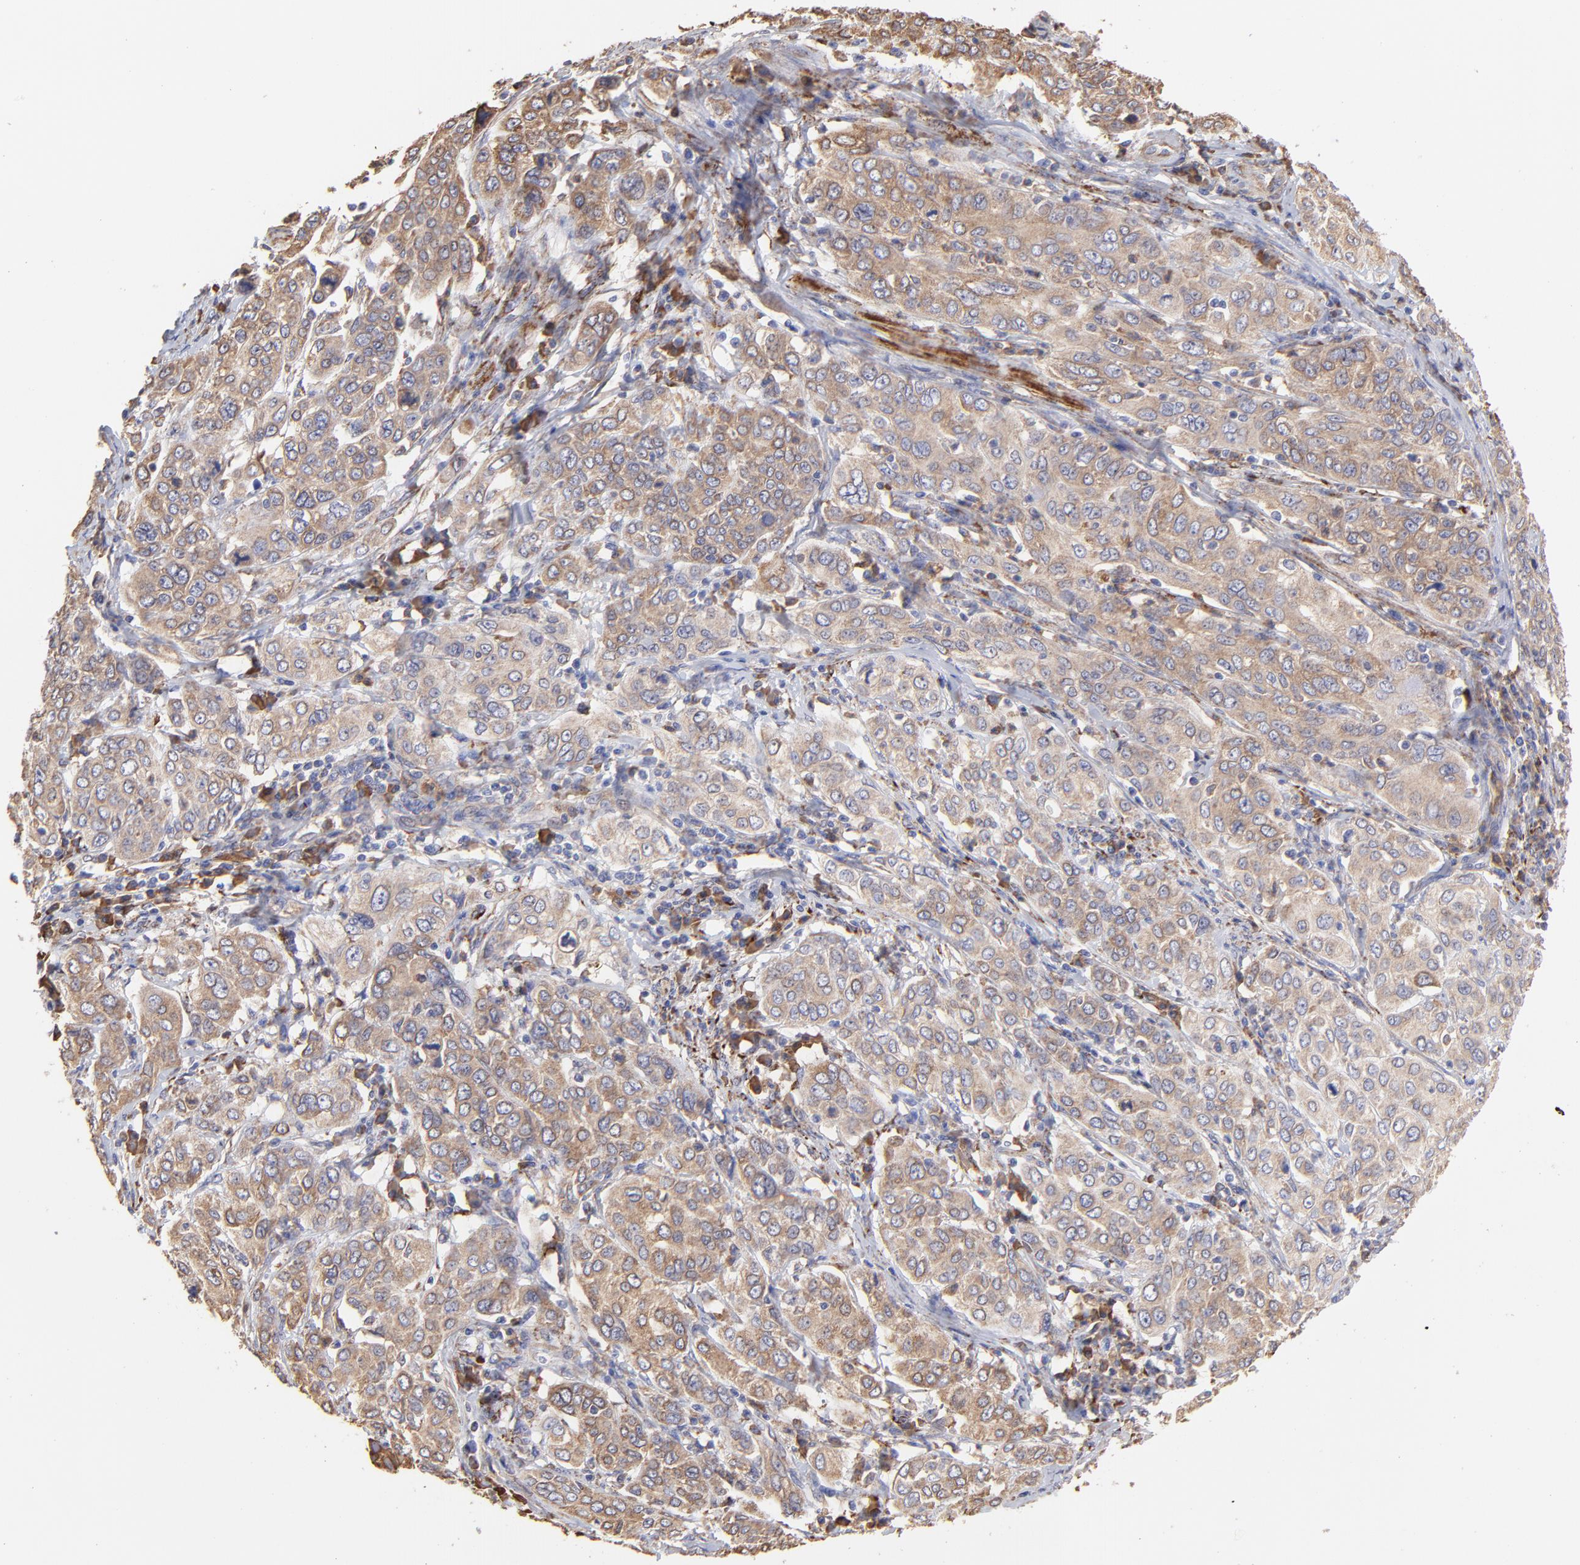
{"staining": {"intensity": "moderate", "quantity": ">75%", "location": "cytoplasmic/membranous"}, "tissue": "cervical cancer", "cell_type": "Tumor cells", "image_type": "cancer", "snomed": [{"axis": "morphology", "description": "Squamous cell carcinoma, NOS"}, {"axis": "topography", "description": "Cervix"}], "caption": "A micrograph of cervical squamous cell carcinoma stained for a protein reveals moderate cytoplasmic/membranous brown staining in tumor cells.", "gene": "PFKM", "patient": {"sex": "female", "age": 38}}